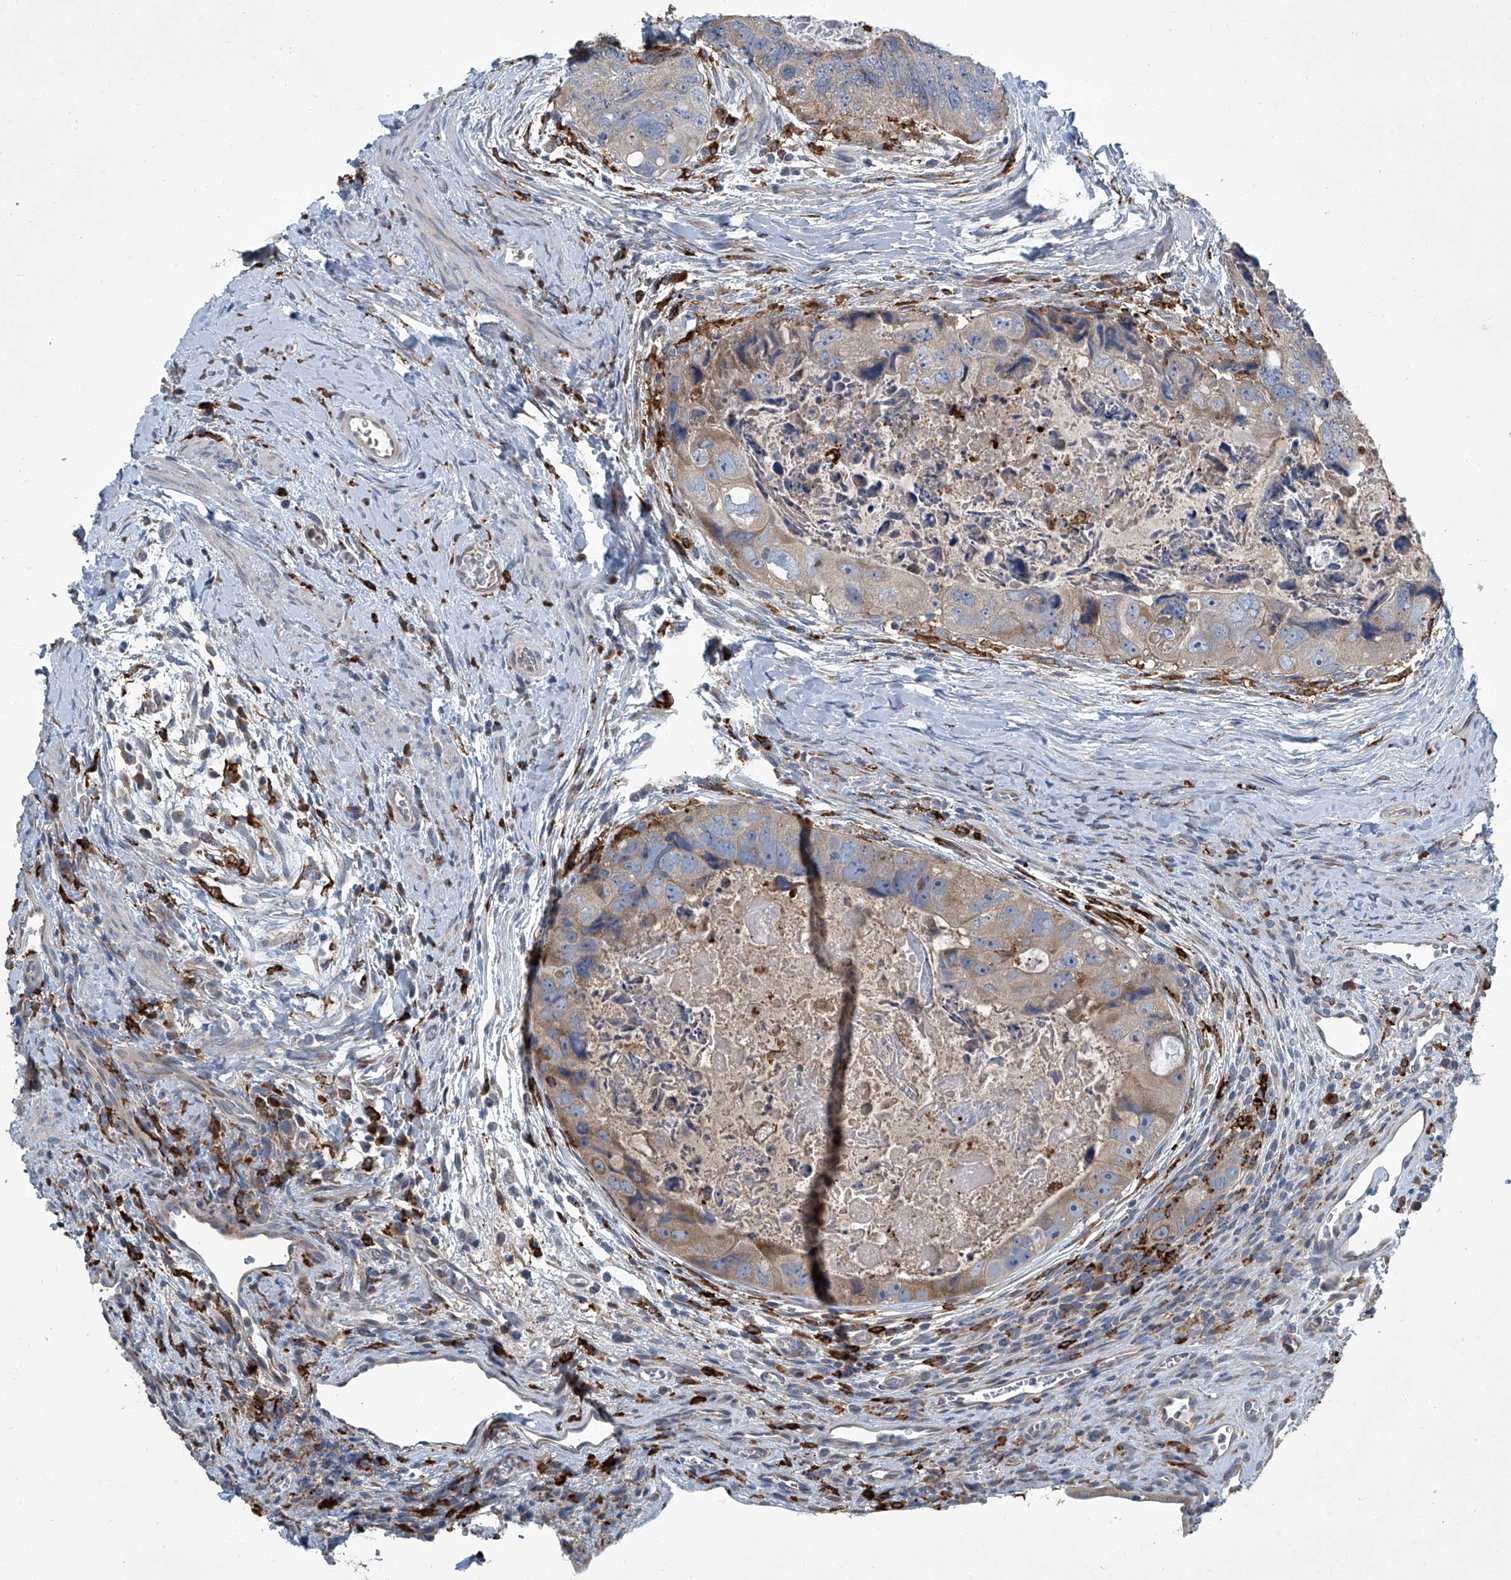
{"staining": {"intensity": "weak", "quantity": "25%-75%", "location": "cytoplasmic/membranous"}, "tissue": "colorectal cancer", "cell_type": "Tumor cells", "image_type": "cancer", "snomed": [{"axis": "morphology", "description": "Adenocarcinoma, NOS"}, {"axis": "topography", "description": "Rectum"}], "caption": "Protein expression analysis of colorectal cancer (adenocarcinoma) displays weak cytoplasmic/membranous staining in approximately 25%-75% of tumor cells.", "gene": "FAM167A", "patient": {"sex": "male", "age": 59}}